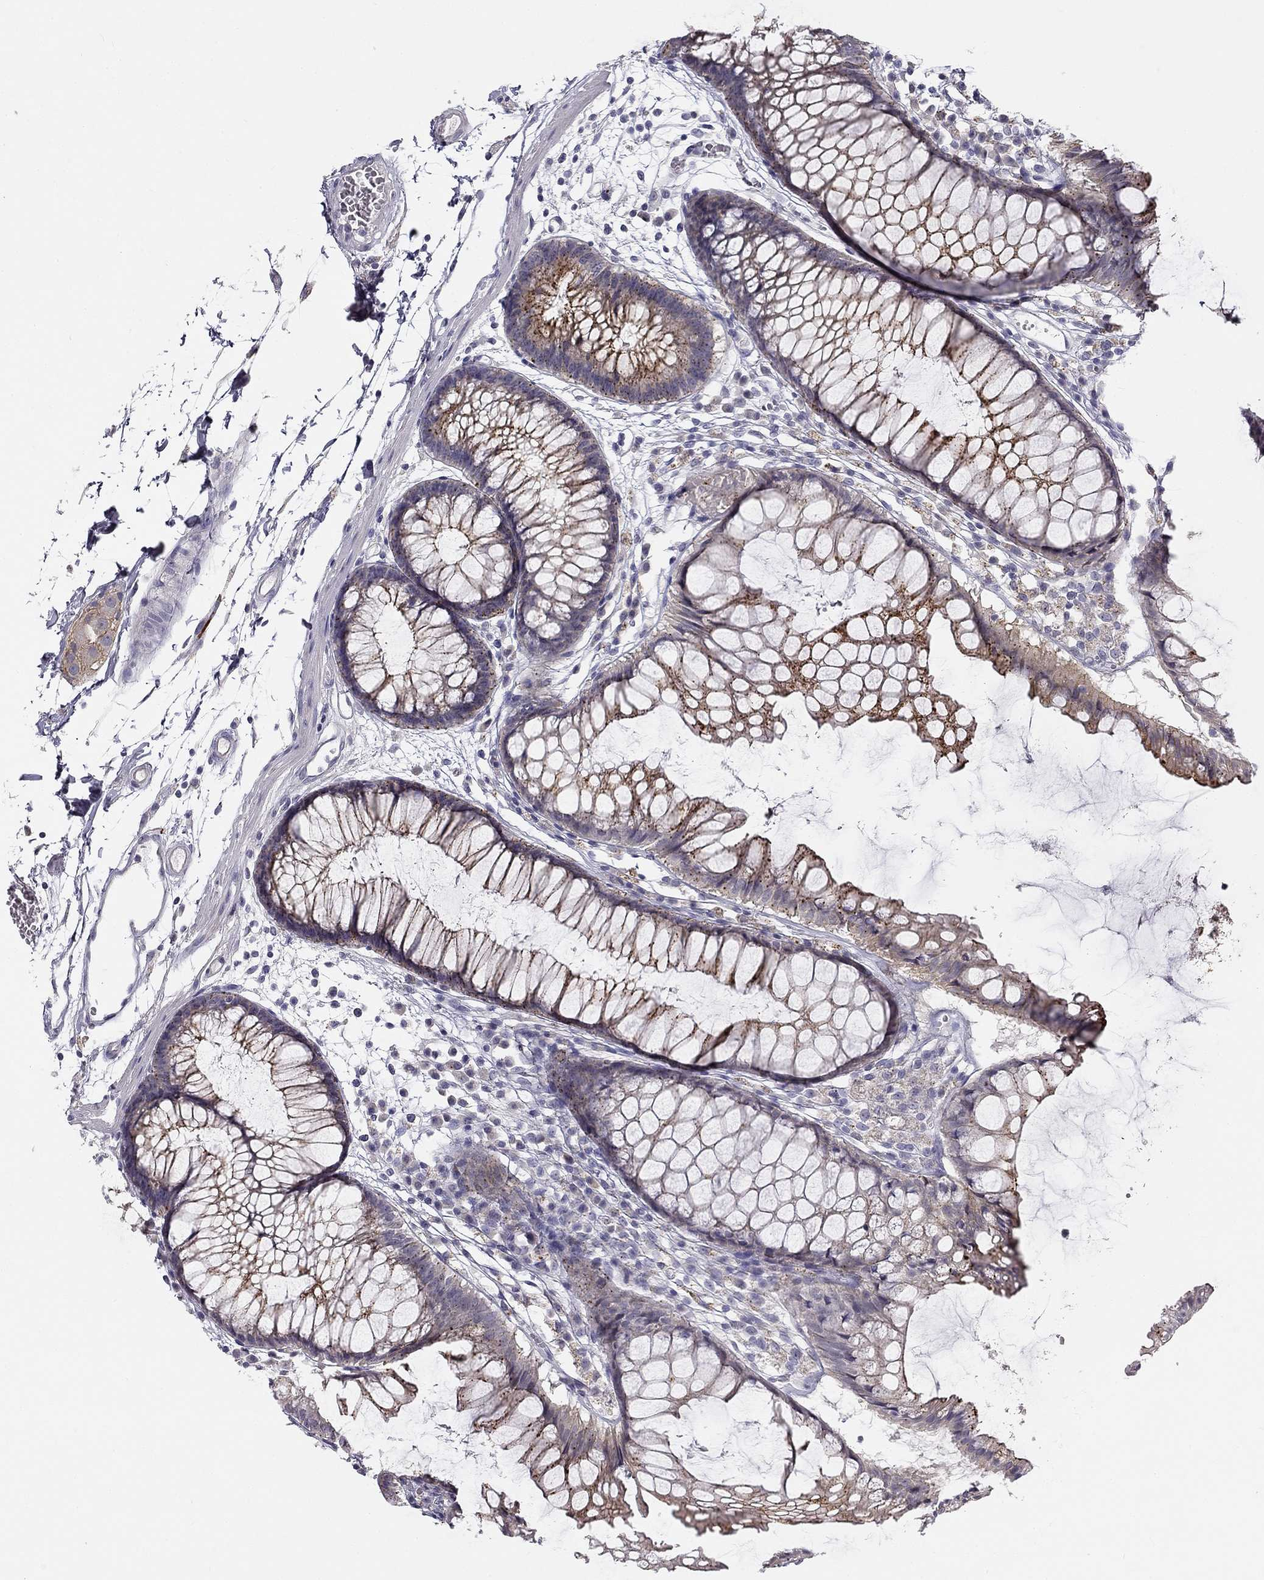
{"staining": {"intensity": "negative", "quantity": "none", "location": "none"}, "tissue": "colon", "cell_type": "Endothelial cells", "image_type": "normal", "snomed": [{"axis": "morphology", "description": "Normal tissue, NOS"}, {"axis": "morphology", "description": "Adenocarcinoma, NOS"}, {"axis": "topography", "description": "Colon"}], "caption": "Endothelial cells show no significant positivity in unremarkable colon.", "gene": "CNR1", "patient": {"sex": "male", "age": 65}}